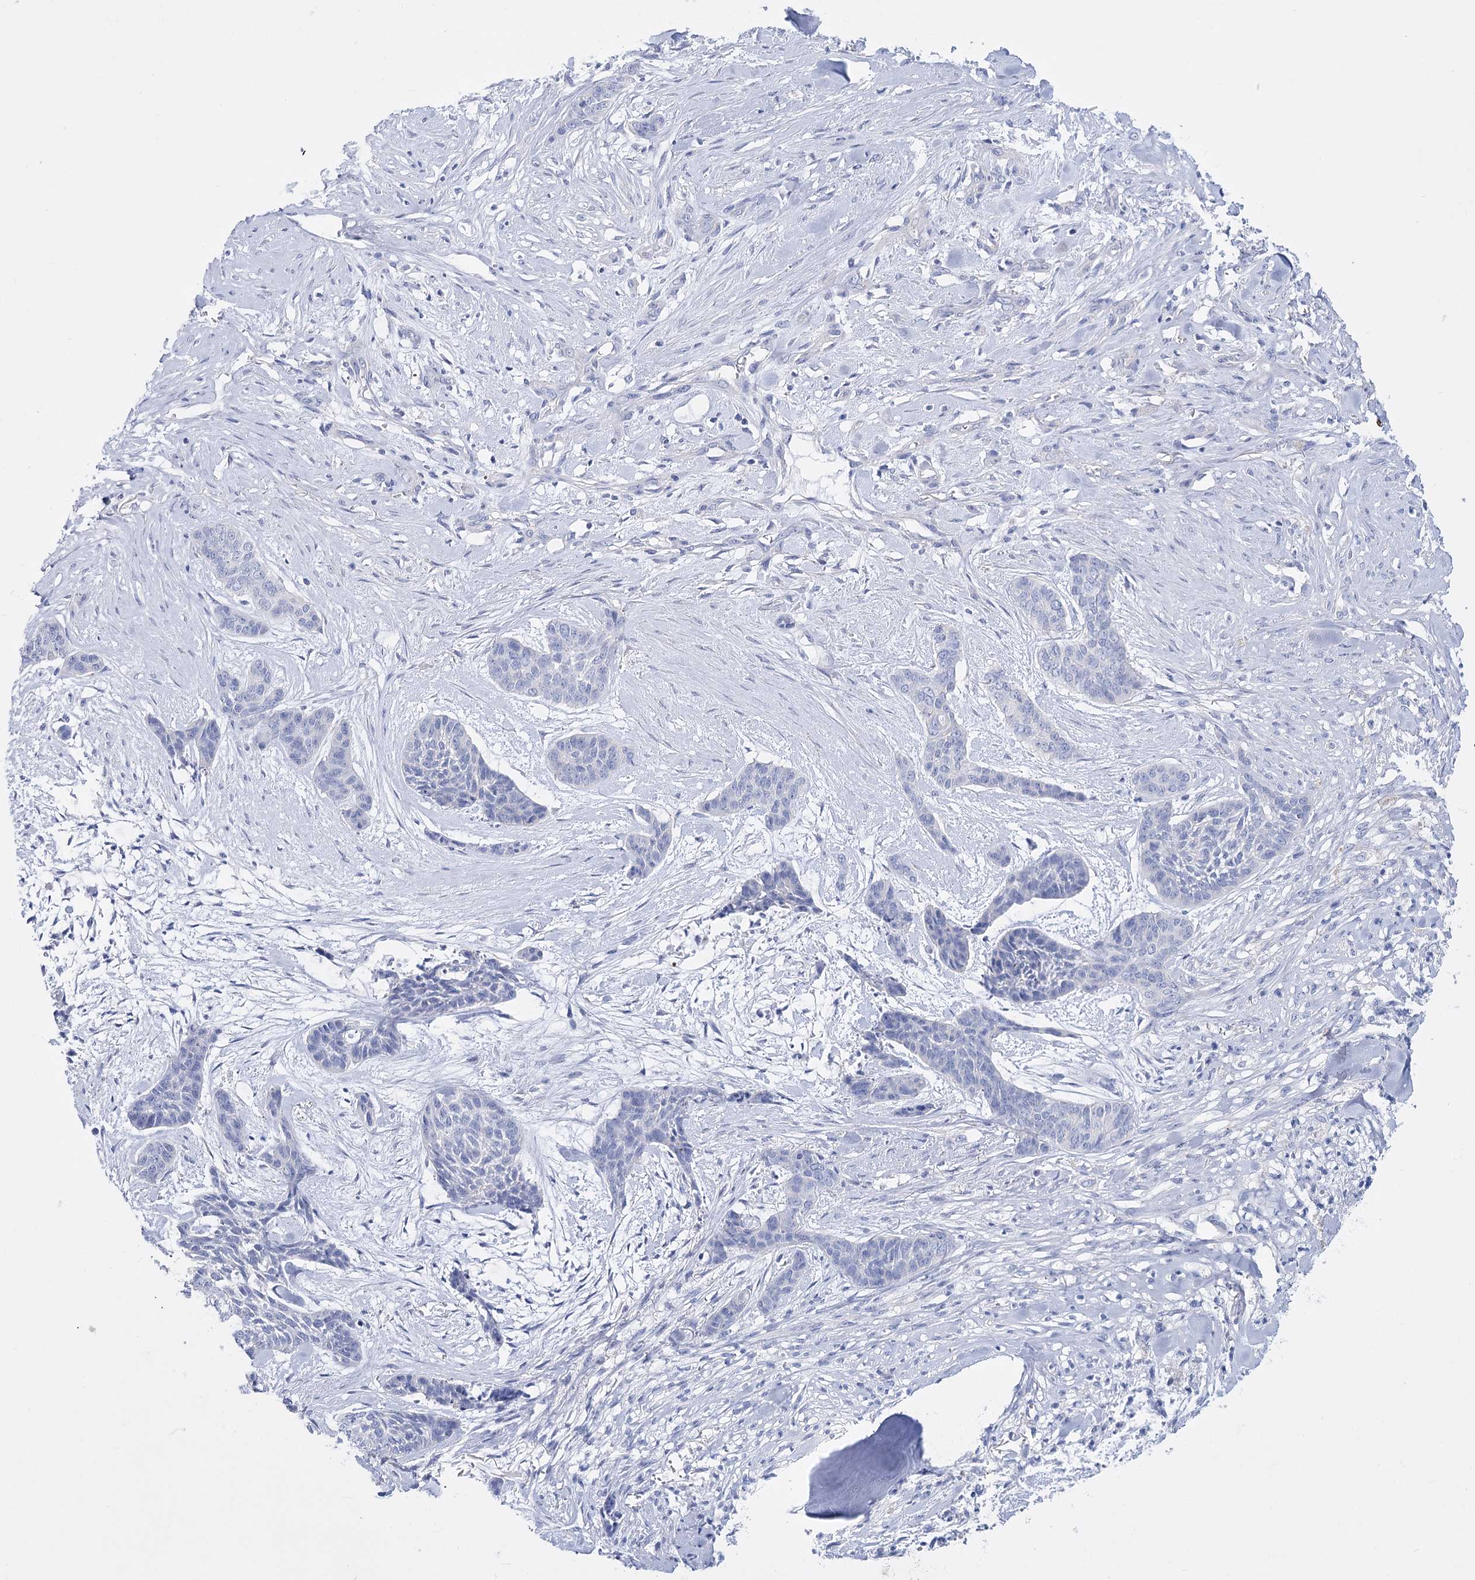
{"staining": {"intensity": "negative", "quantity": "none", "location": "none"}, "tissue": "skin cancer", "cell_type": "Tumor cells", "image_type": "cancer", "snomed": [{"axis": "morphology", "description": "Basal cell carcinoma"}, {"axis": "topography", "description": "Skin"}], "caption": "Tumor cells show no significant staining in basal cell carcinoma (skin).", "gene": "PCDHA1", "patient": {"sex": "female", "age": 64}}